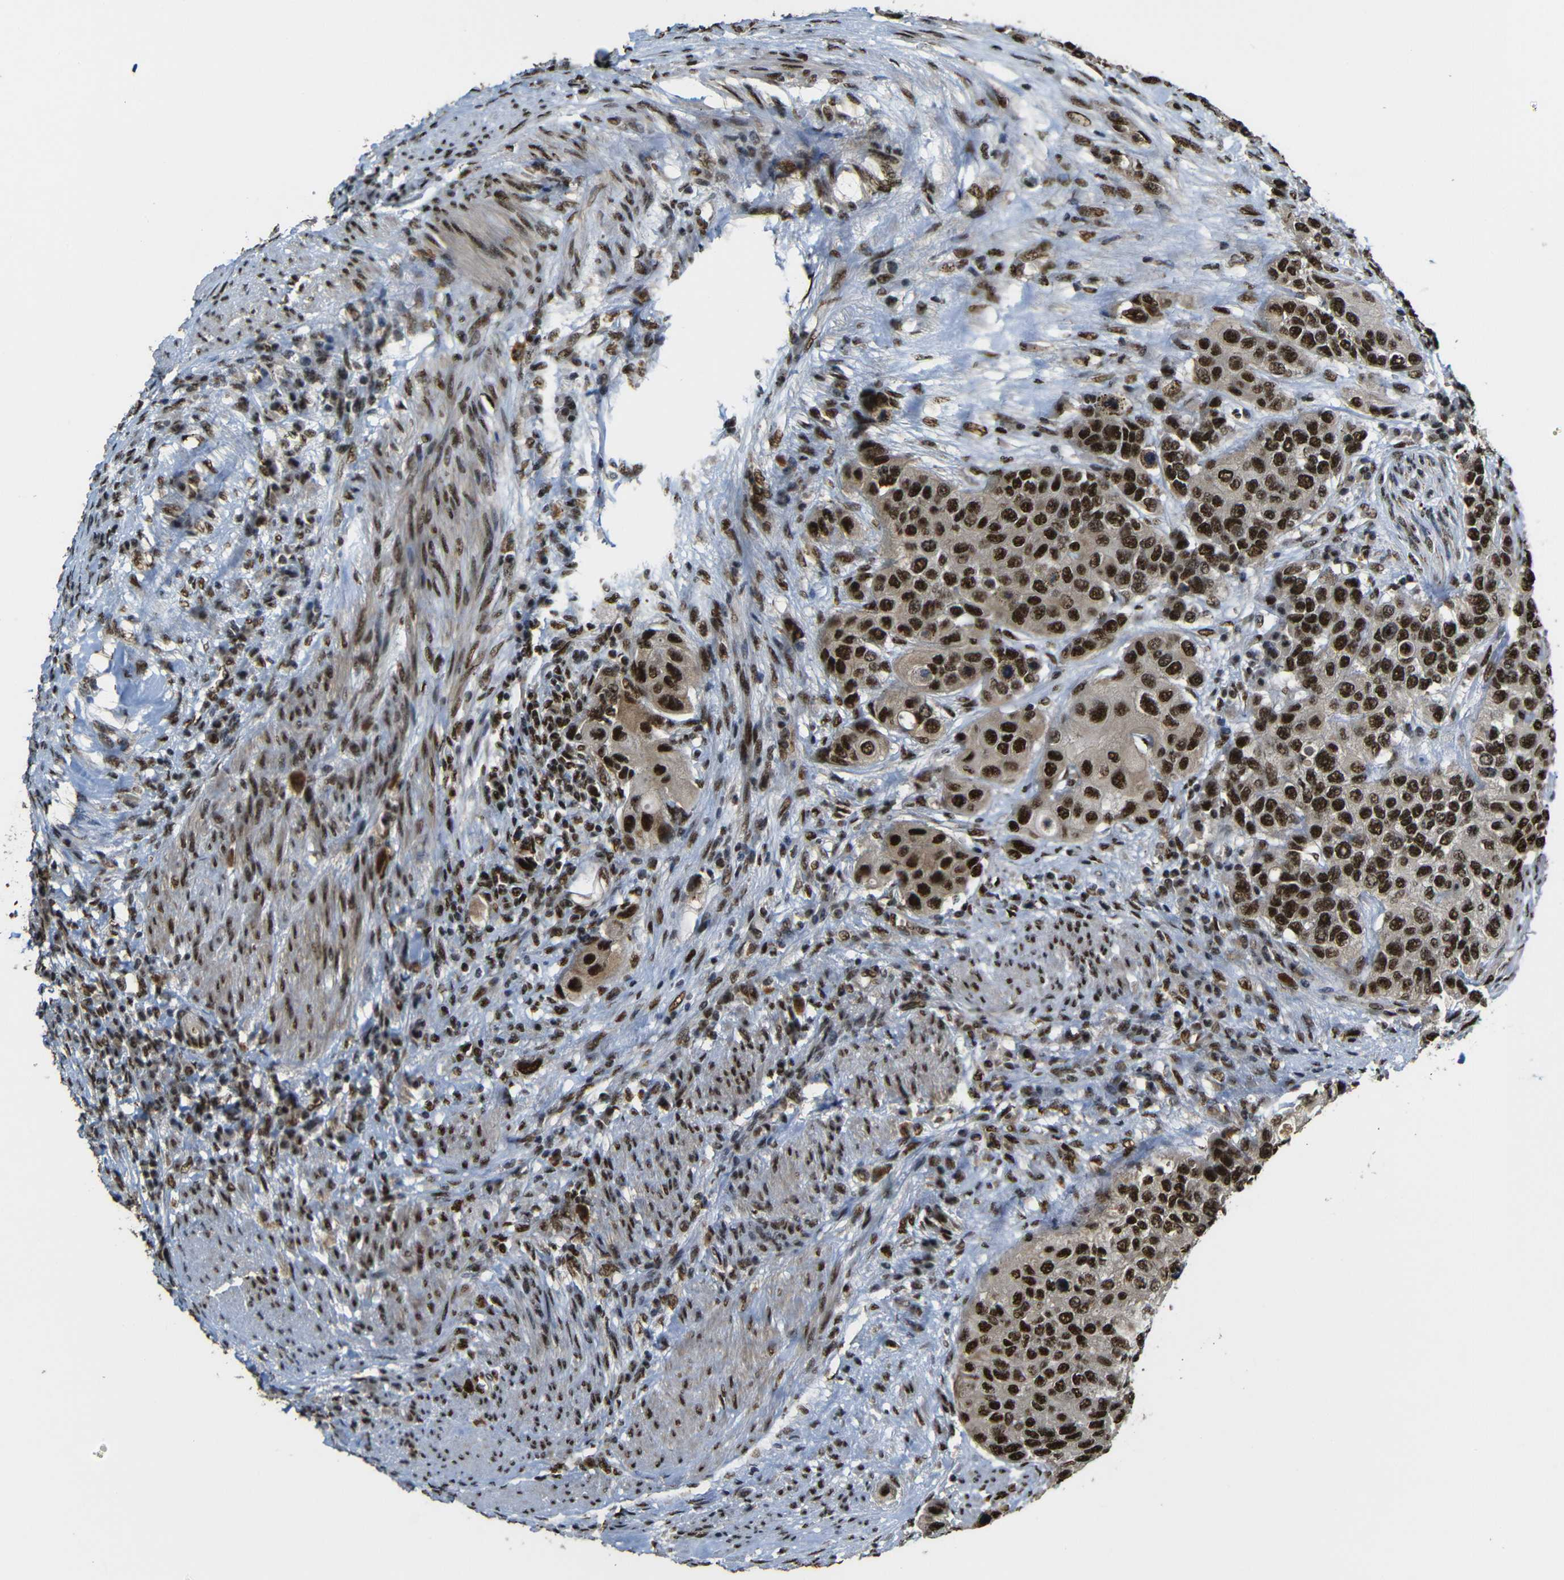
{"staining": {"intensity": "strong", "quantity": ">75%", "location": "nuclear"}, "tissue": "urothelial cancer", "cell_type": "Tumor cells", "image_type": "cancer", "snomed": [{"axis": "morphology", "description": "Urothelial carcinoma, High grade"}, {"axis": "topography", "description": "Urinary bladder"}], "caption": "Immunohistochemical staining of urothelial cancer demonstrates high levels of strong nuclear protein staining in about >75% of tumor cells. The staining was performed using DAB to visualize the protein expression in brown, while the nuclei were stained in blue with hematoxylin (Magnification: 20x).", "gene": "TCF7L2", "patient": {"sex": "female", "age": 56}}